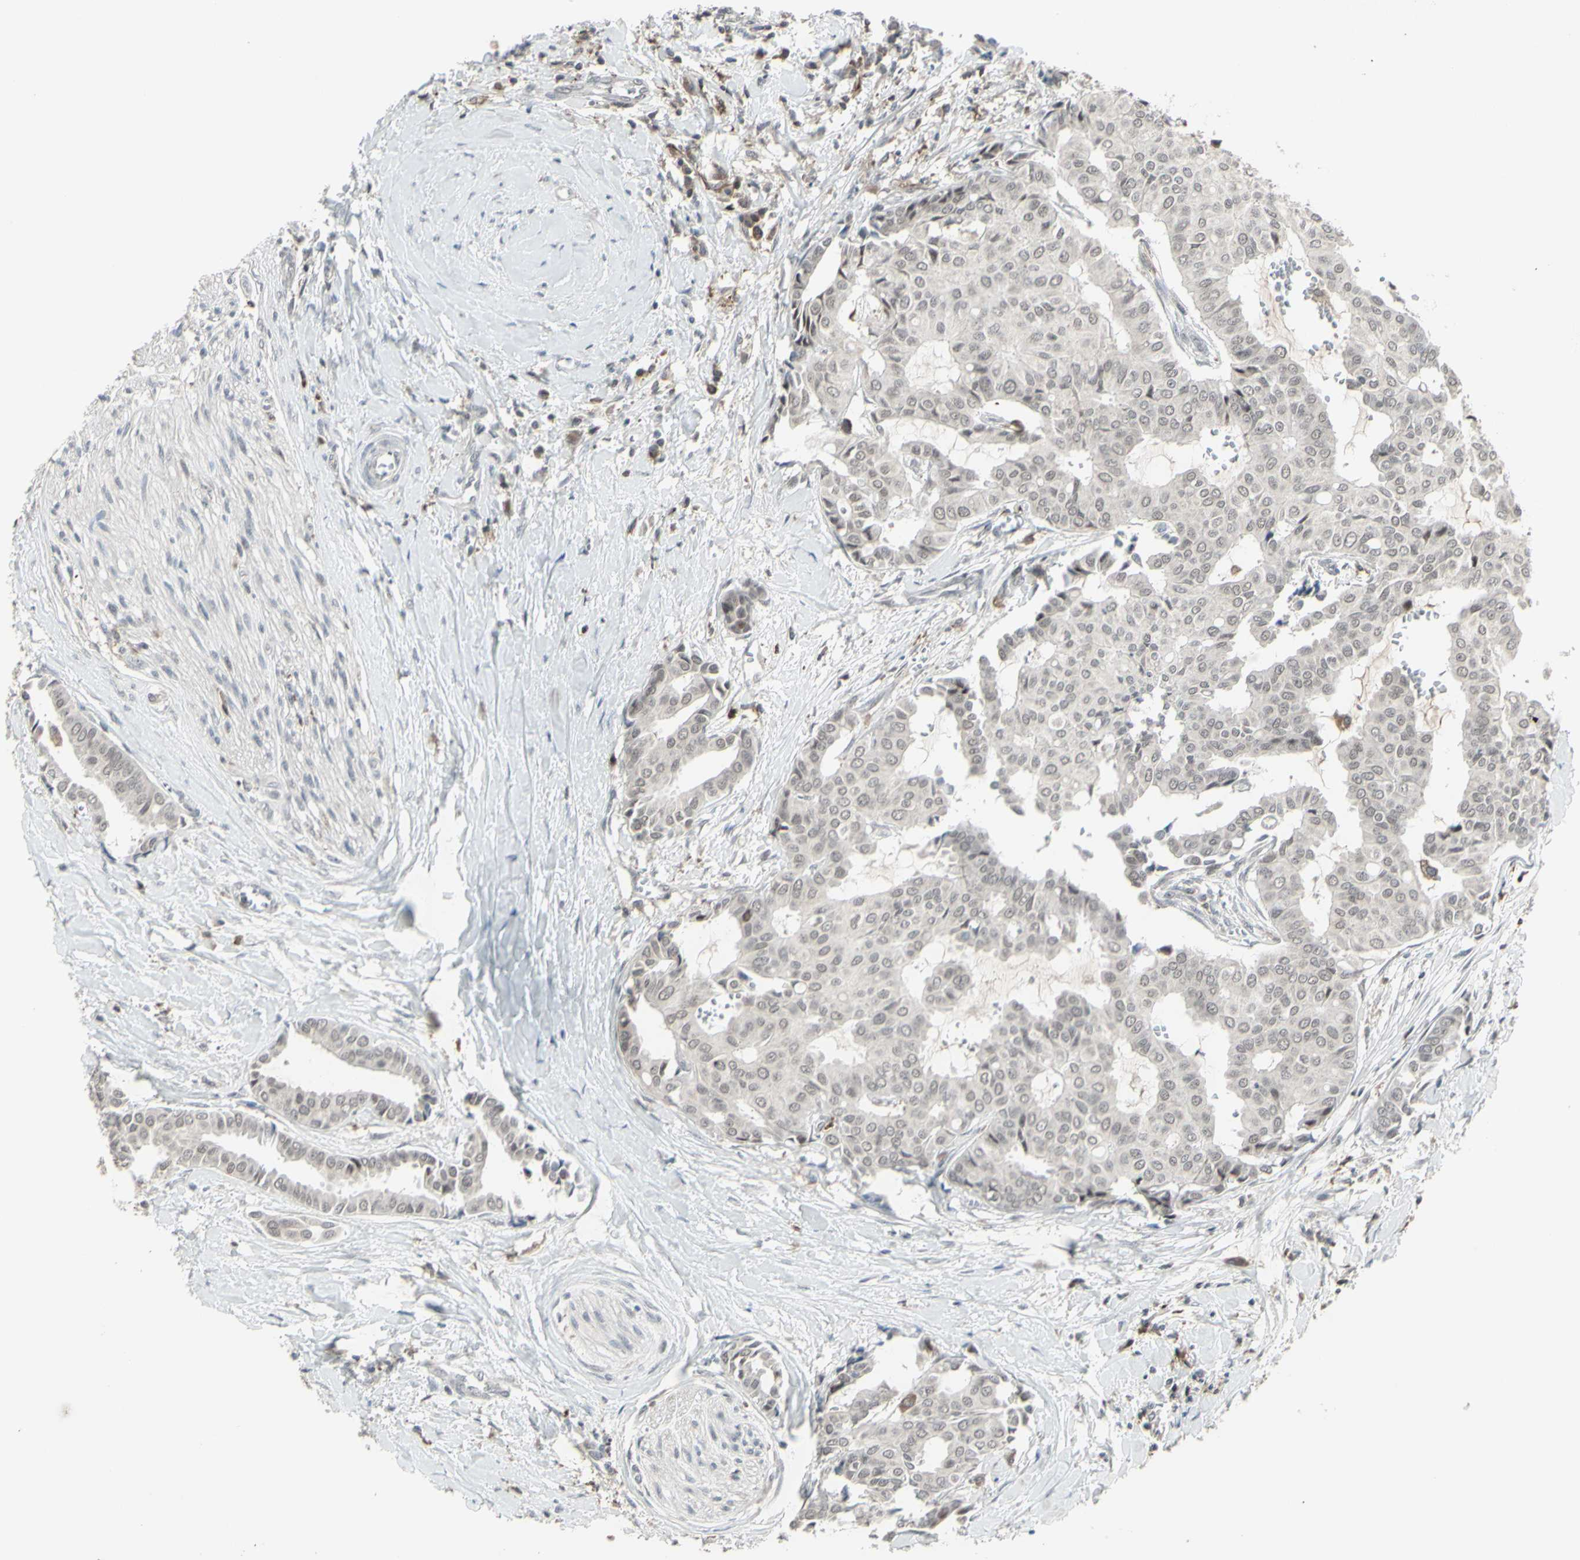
{"staining": {"intensity": "negative", "quantity": "none", "location": "none"}, "tissue": "head and neck cancer", "cell_type": "Tumor cells", "image_type": "cancer", "snomed": [{"axis": "morphology", "description": "Adenocarcinoma, NOS"}, {"axis": "topography", "description": "Salivary gland"}, {"axis": "topography", "description": "Head-Neck"}], "caption": "Immunohistochemical staining of human adenocarcinoma (head and neck) reveals no significant expression in tumor cells. The staining is performed using DAB (3,3'-diaminobenzidine) brown chromogen with nuclei counter-stained in using hematoxylin.", "gene": "SAMSN1", "patient": {"sex": "female", "age": 59}}